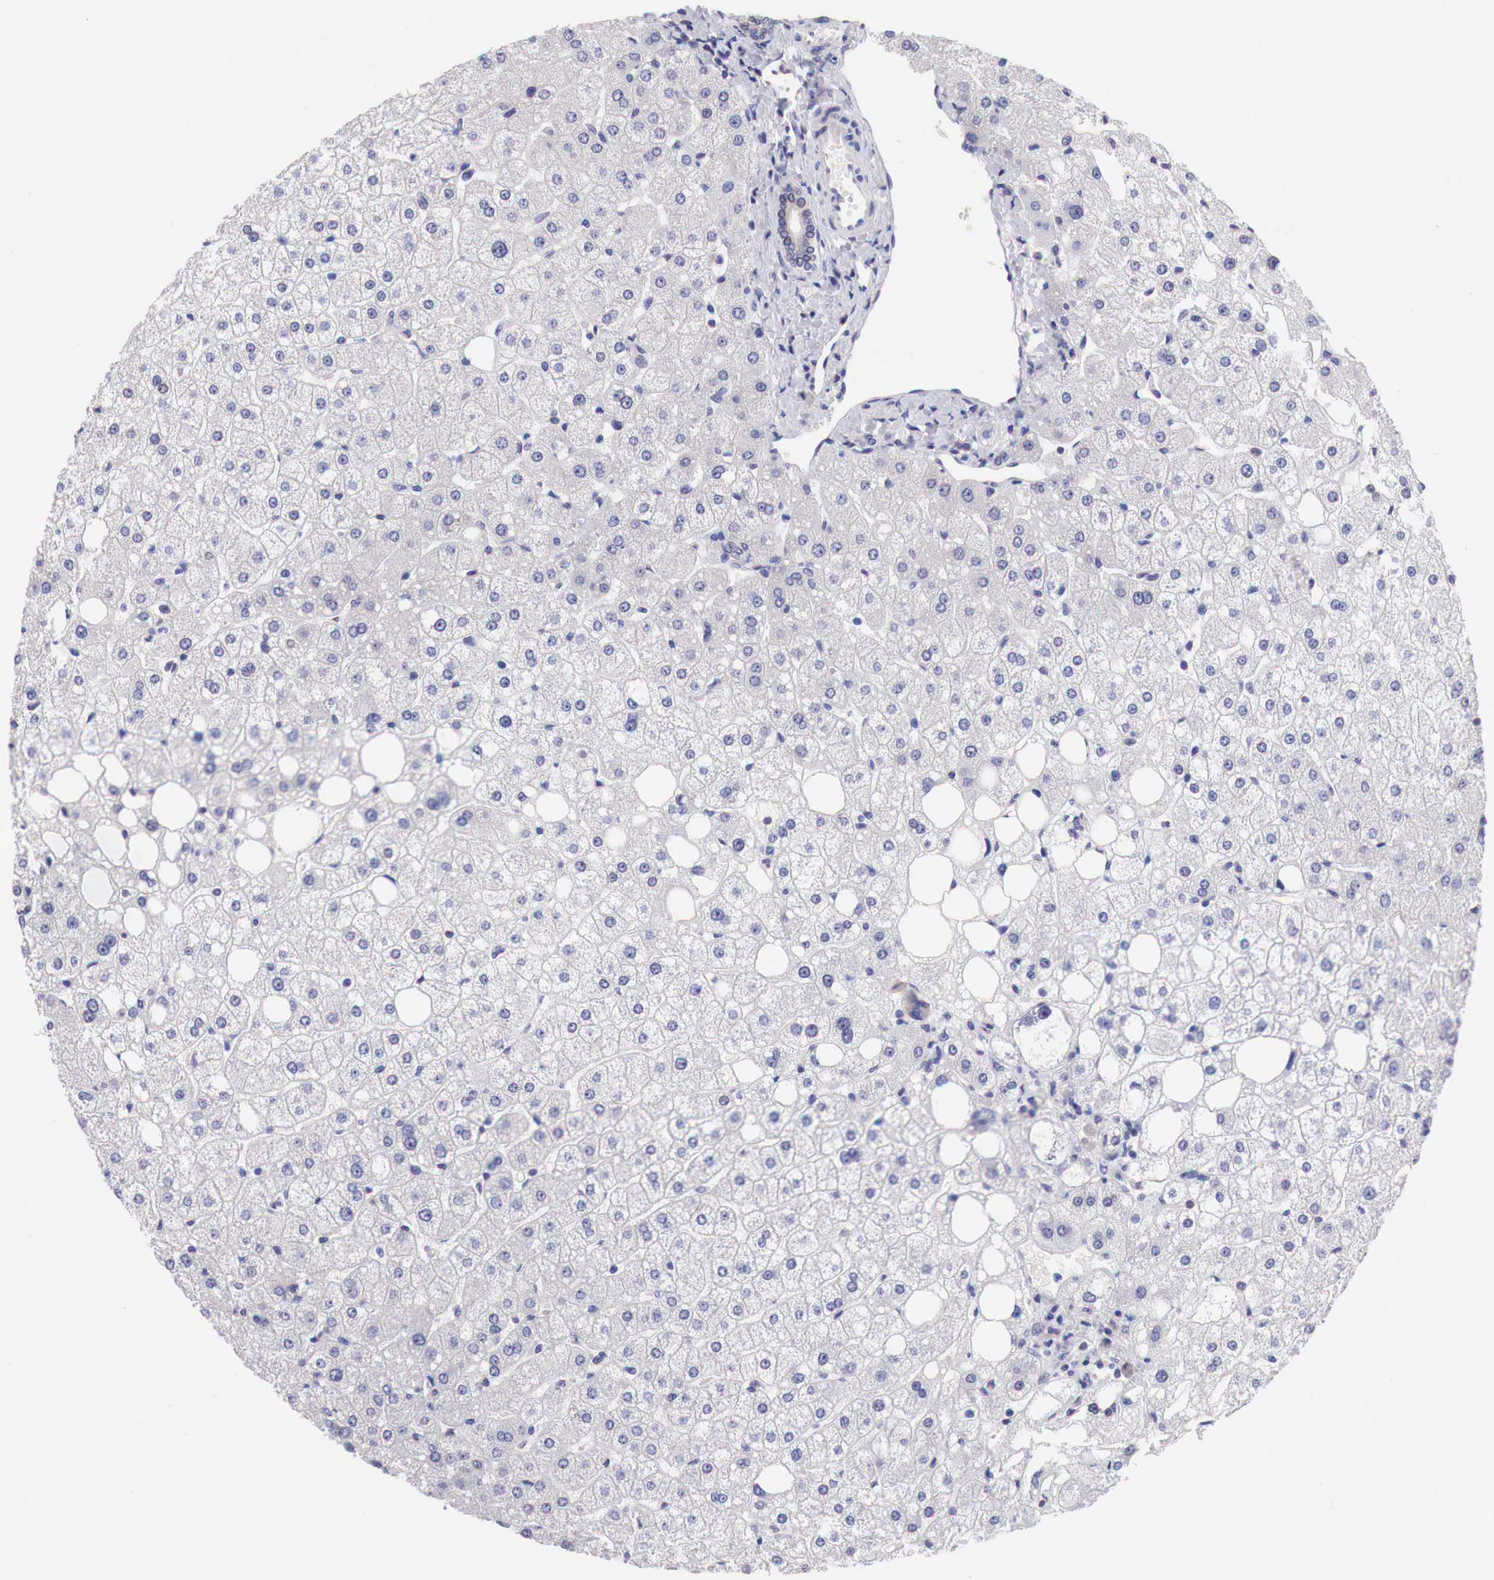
{"staining": {"intensity": "weak", "quantity": "25%-75%", "location": "cytoplasmic/membranous"}, "tissue": "liver", "cell_type": "Cholangiocytes", "image_type": "normal", "snomed": [{"axis": "morphology", "description": "Normal tissue, NOS"}, {"axis": "topography", "description": "Liver"}], "caption": "Immunohistochemical staining of benign human liver demonstrates low levels of weak cytoplasmic/membranous staining in approximately 25%-75% of cholangiocytes. (IHC, brightfield microscopy, high magnification).", "gene": "PABIR2", "patient": {"sex": "male", "age": 35}}